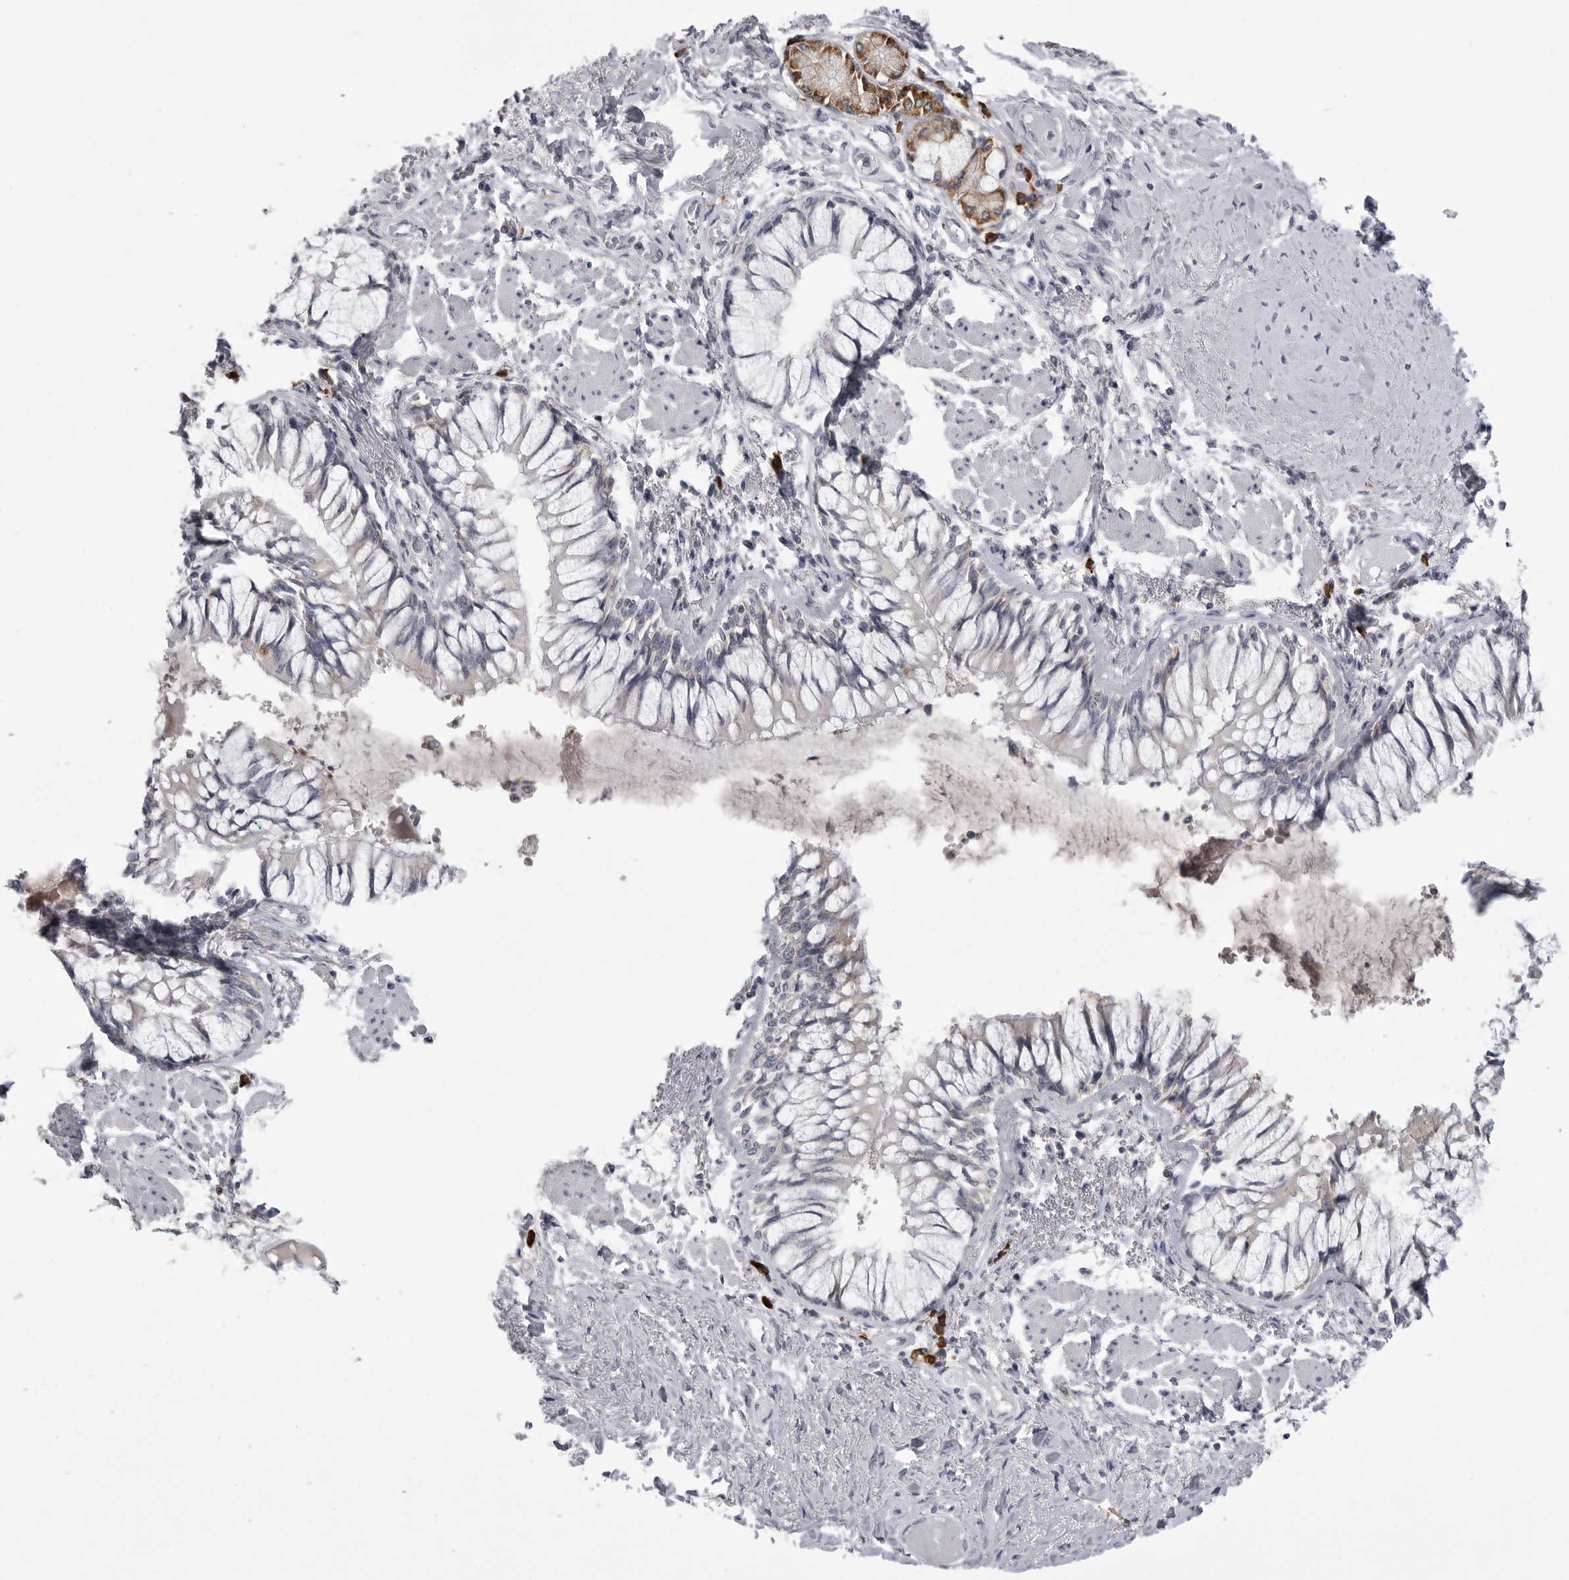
{"staining": {"intensity": "moderate", "quantity": "<25%", "location": "cytoplasmic/membranous"}, "tissue": "bronchus", "cell_type": "Respiratory epithelial cells", "image_type": "normal", "snomed": [{"axis": "morphology", "description": "Normal tissue, NOS"}, {"axis": "topography", "description": "Cartilage tissue"}, {"axis": "topography", "description": "Bronchus"}, {"axis": "topography", "description": "Lung"}], "caption": "Benign bronchus was stained to show a protein in brown. There is low levels of moderate cytoplasmic/membranous positivity in about <25% of respiratory epithelial cells.", "gene": "FKBP2", "patient": {"sex": "male", "age": 64}}